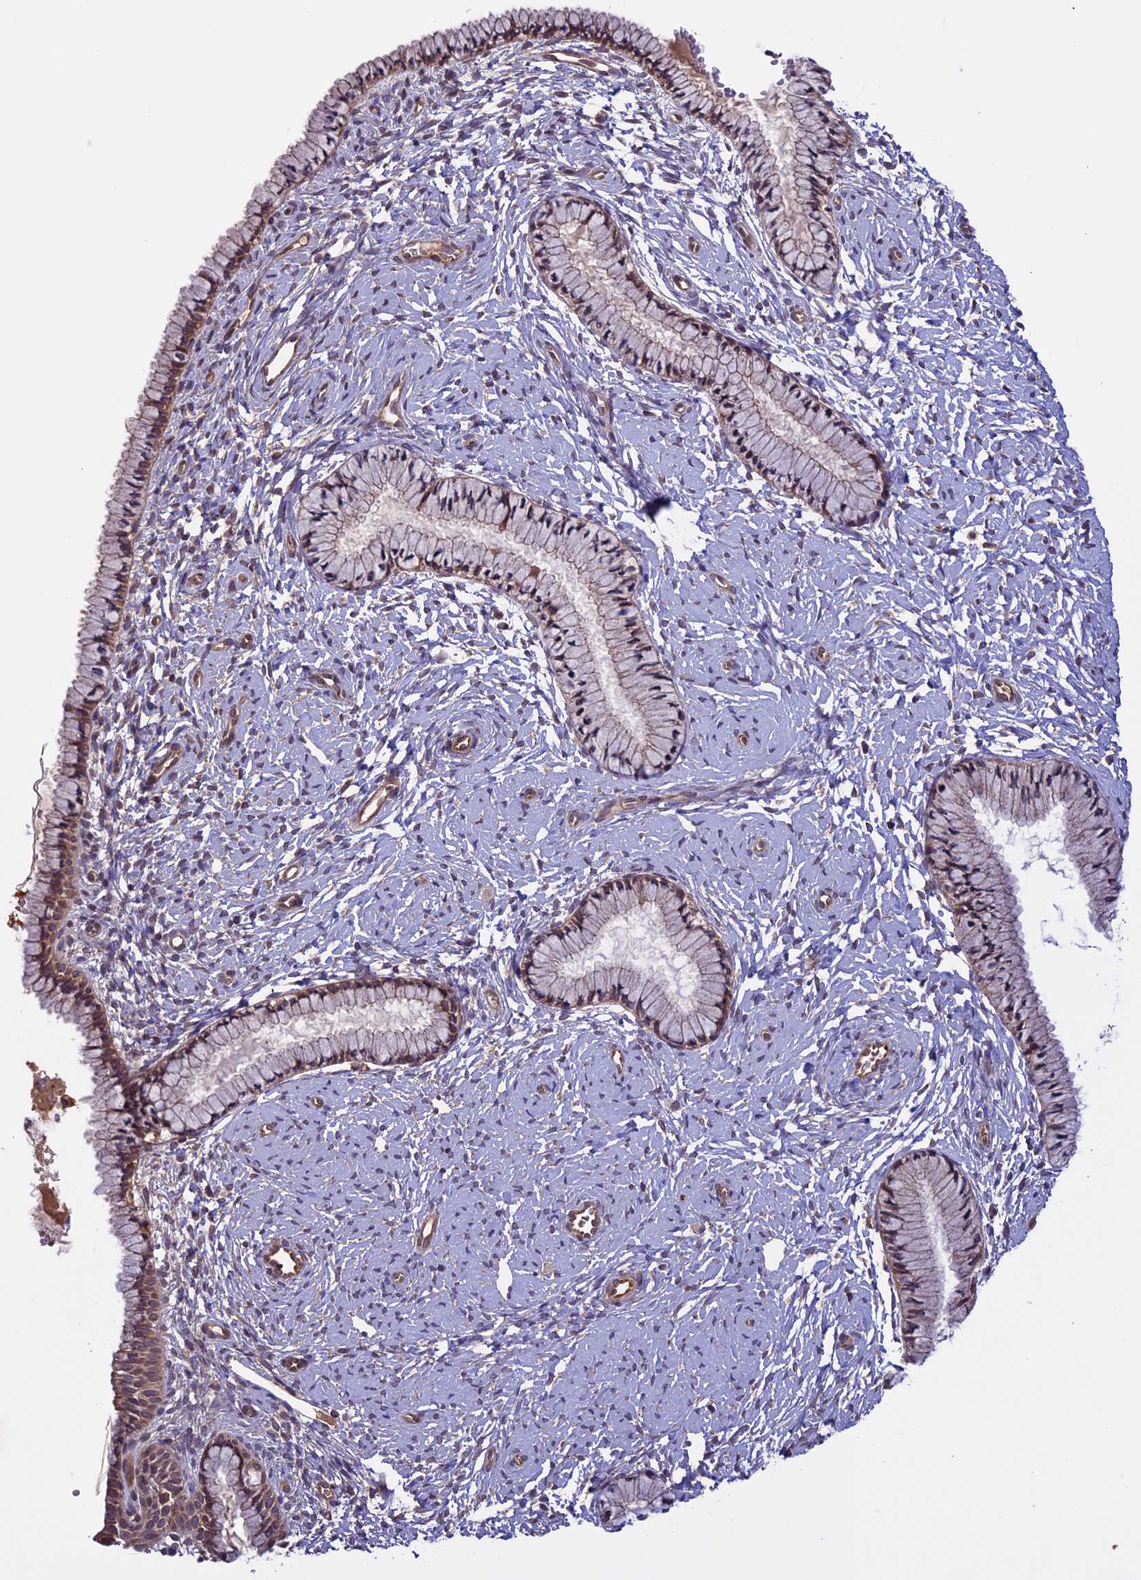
{"staining": {"intensity": "moderate", "quantity": "25%-75%", "location": "cytoplasmic/membranous"}, "tissue": "cervix", "cell_type": "Glandular cells", "image_type": "normal", "snomed": [{"axis": "morphology", "description": "Normal tissue, NOS"}, {"axis": "topography", "description": "Cervix"}], "caption": "Immunohistochemical staining of unremarkable human cervix shows moderate cytoplasmic/membranous protein expression in approximately 25%-75% of glandular cells.", "gene": "CCDC125", "patient": {"sex": "female", "age": 33}}